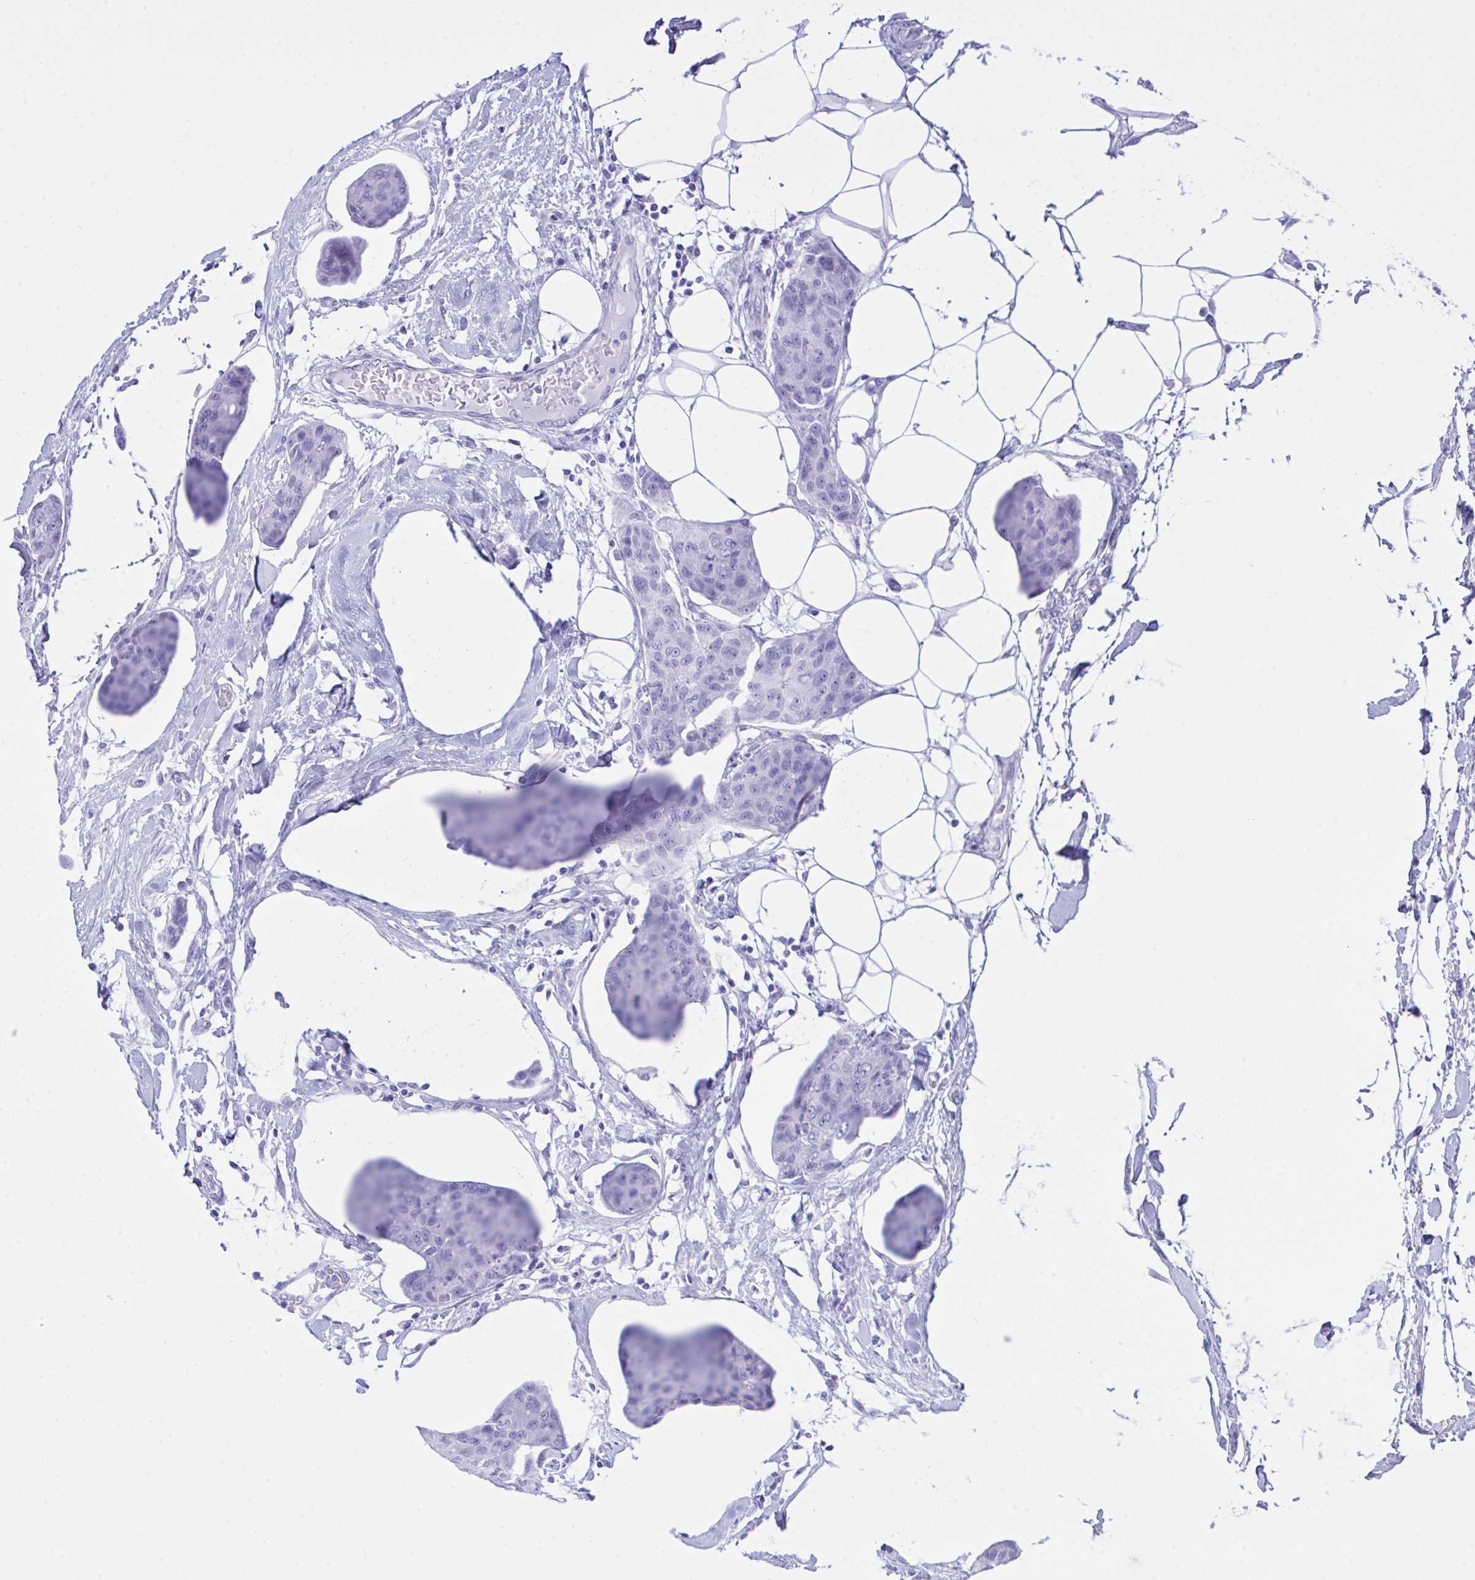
{"staining": {"intensity": "negative", "quantity": "none", "location": "none"}, "tissue": "breast cancer", "cell_type": "Tumor cells", "image_type": "cancer", "snomed": [{"axis": "morphology", "description": "Duct carcinoma"}, {"axis": "topography", "description": "Breast"}, {"axis": "topography", "description": "Lymph node"}], "caption": "Immunohistochemistry histopathology image of breast cancer stained for a protein (brown), which reveals no staining in tumor cells.", "gene": "SELENOV", "patient": {"sex": "female", "age": 80}}